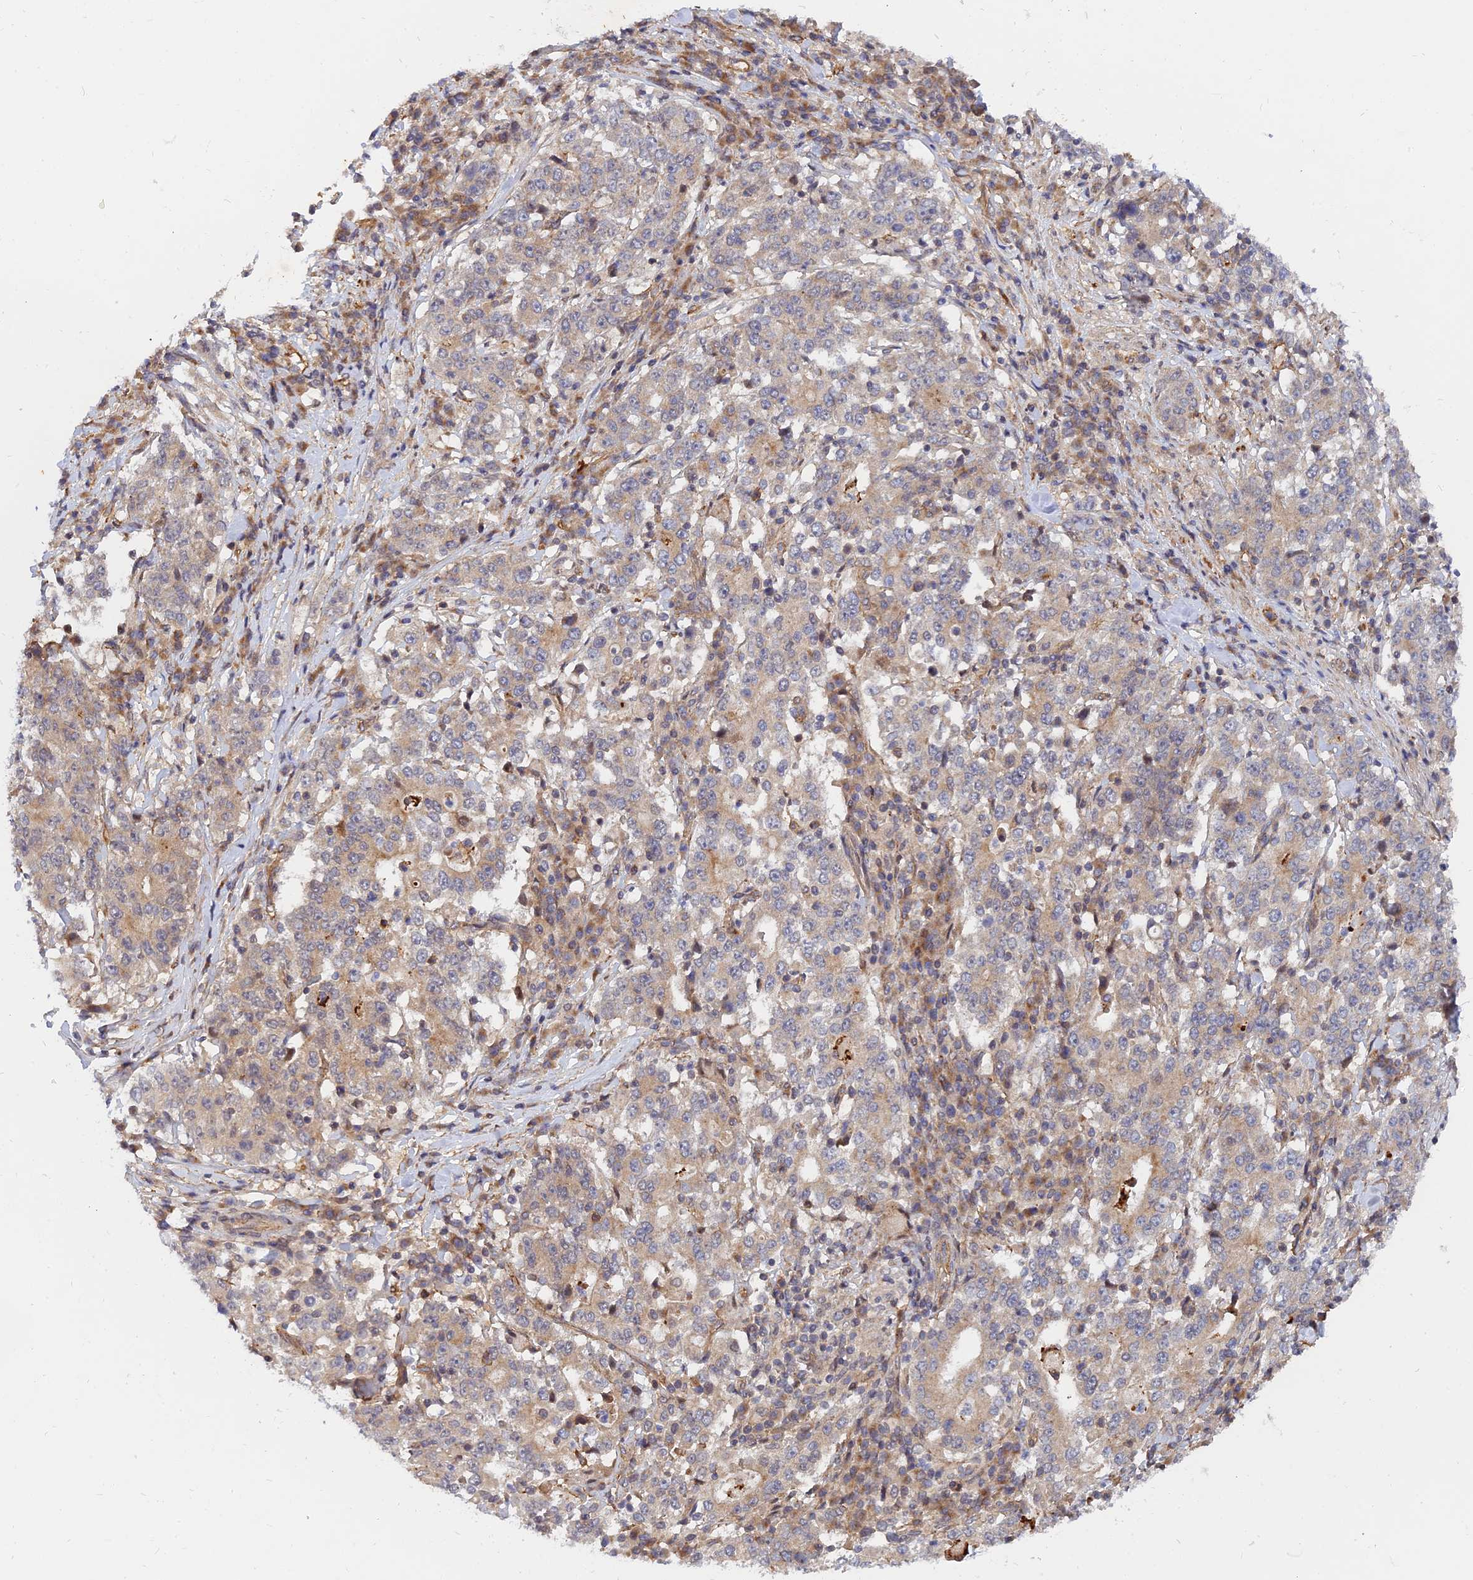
{"staining": {"intensity": "weak", "quantity": "<25%", "location": "cytoplasmic/membranous"}, "tissue": "stomach cancer", "cell_type": "Tumor cells", "image_type": "cancer", "snomed": [{"axis": "morphology", "description": "Adenocarcinoma, NOS"}, {"axis": "topography", "description": "Stomach"}], "caption": "High magnification brightfield microscopy of stomach adenocarcinoma stained with DAB (3,3'-diaminobenzidine) (brown) and counterstained with hematoxylin (blue): tumor cells show no significant positivity.", "gene": "WDR41", "patient": {"sex": "male", "age": 59}}